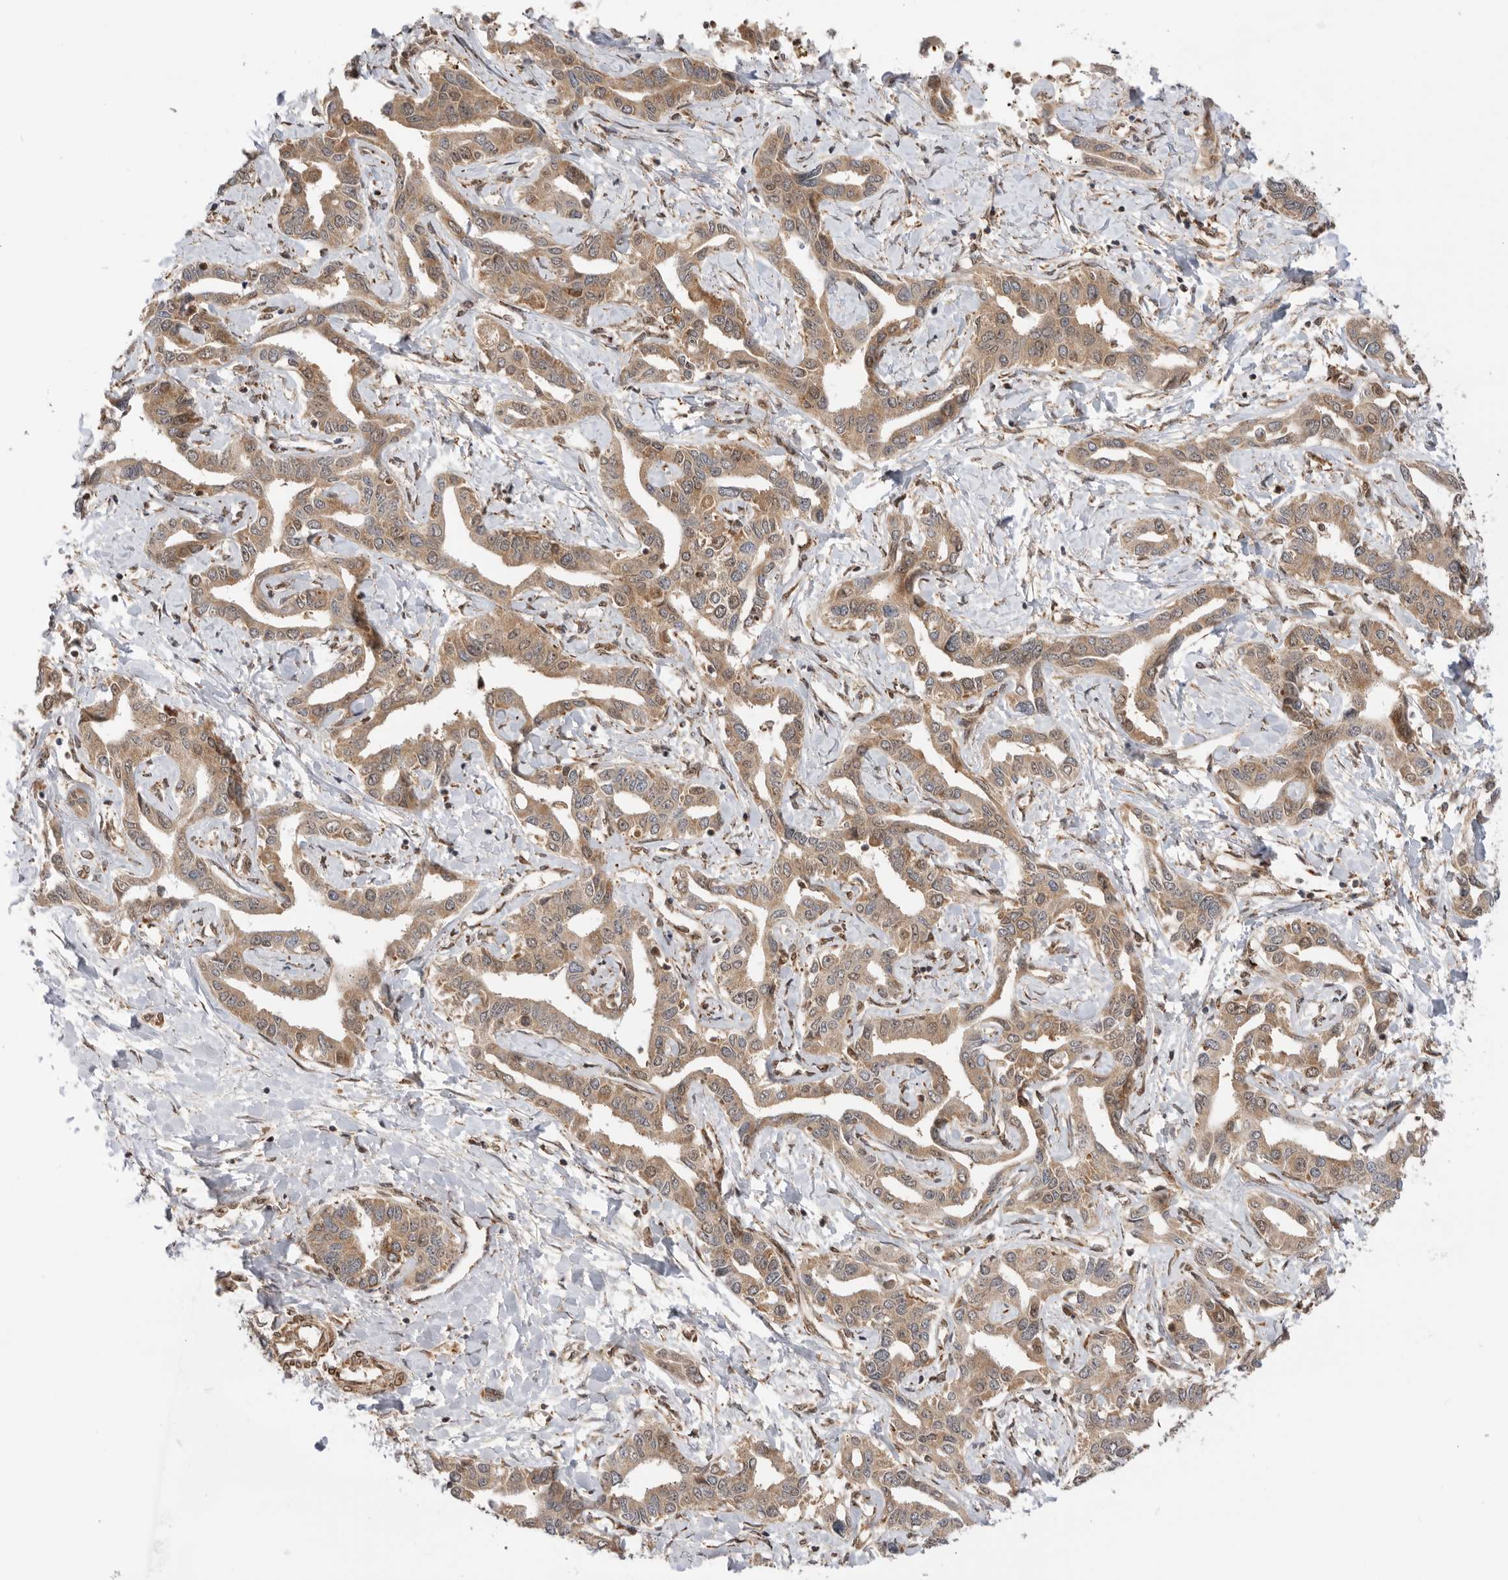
{"staining": {"intensity": "weak", "quantity": ">75%", "location": "cytoplasmic/membranous"}, "tissue": "liver cancer", "cell_type": "Tumor cells", "image_type": "cancer", "snomed": [{"axis": "morphology", "description": "Cholangiocarcinoma"}, {"axis": "topography", "description": "Liver"}], "caption": "A low amount of weak cytoplasmic/membranous positivity is identified in about >75% of tumor cells in cholangiocarcinoma (liver) tissue.", "gene": "DCAF8", "patient": {"sex": "male", "age": 59}}